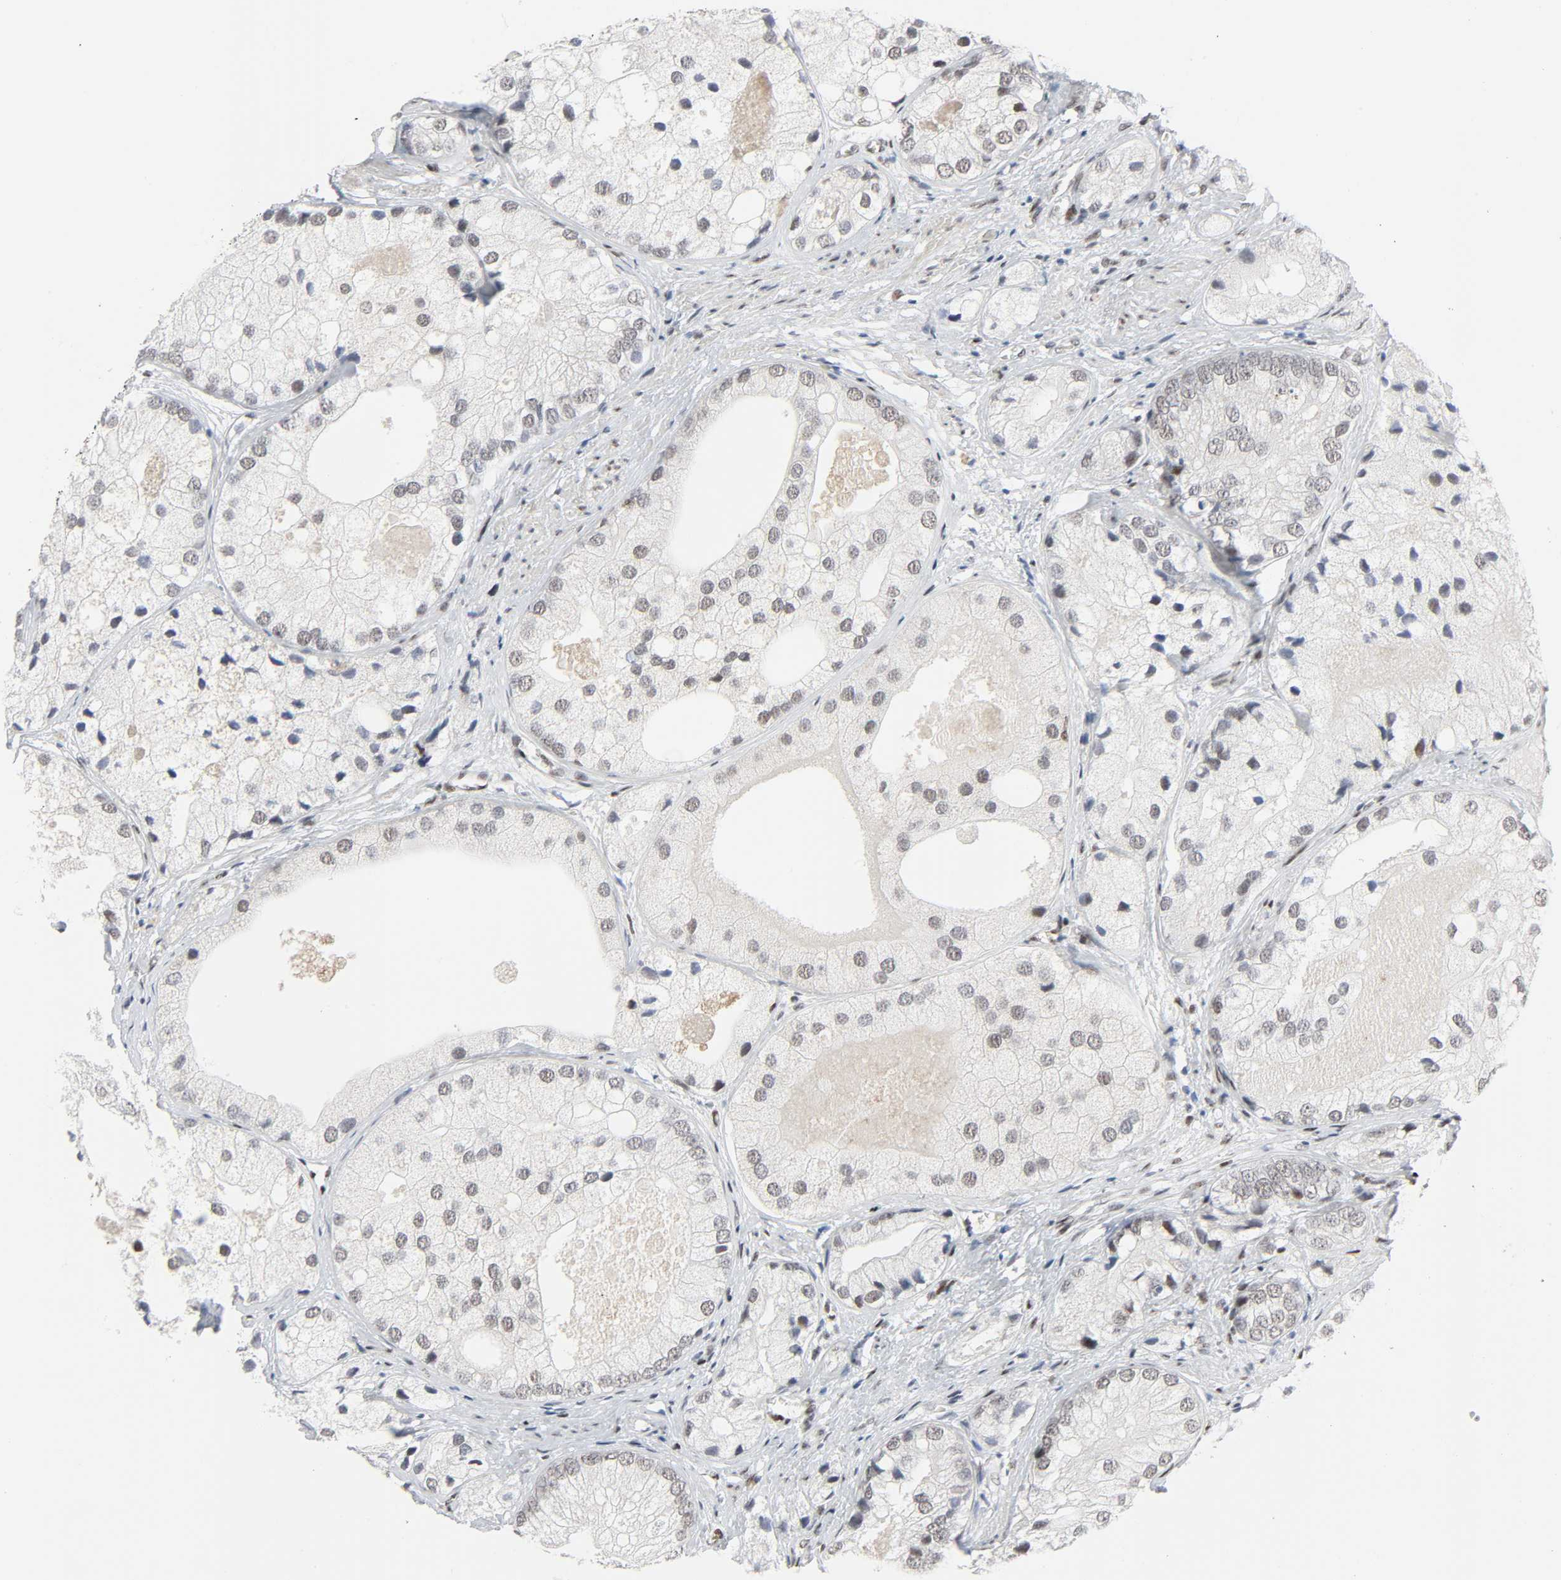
{"staining": {"intensity": "weak", "quantity": "<25%", "location": "nuclear"}, "tissue": "prostate cancer", "cell_type": "Tumor cells", "image_type": "cancer", "snomed": [{"axis": "morphology", "description": "Adenocarcinoma, Low grade"}, {"axis": "topography", "description": "Prostate"}], "caption": "Immunohistochemistry micrograph of human prostate low-grade adenocarcinoma stained for a protein (brown), which reveals no expression in tumor cells.", "gene": "CREBBP", "patient": {"sex": "male", "age": 69}}